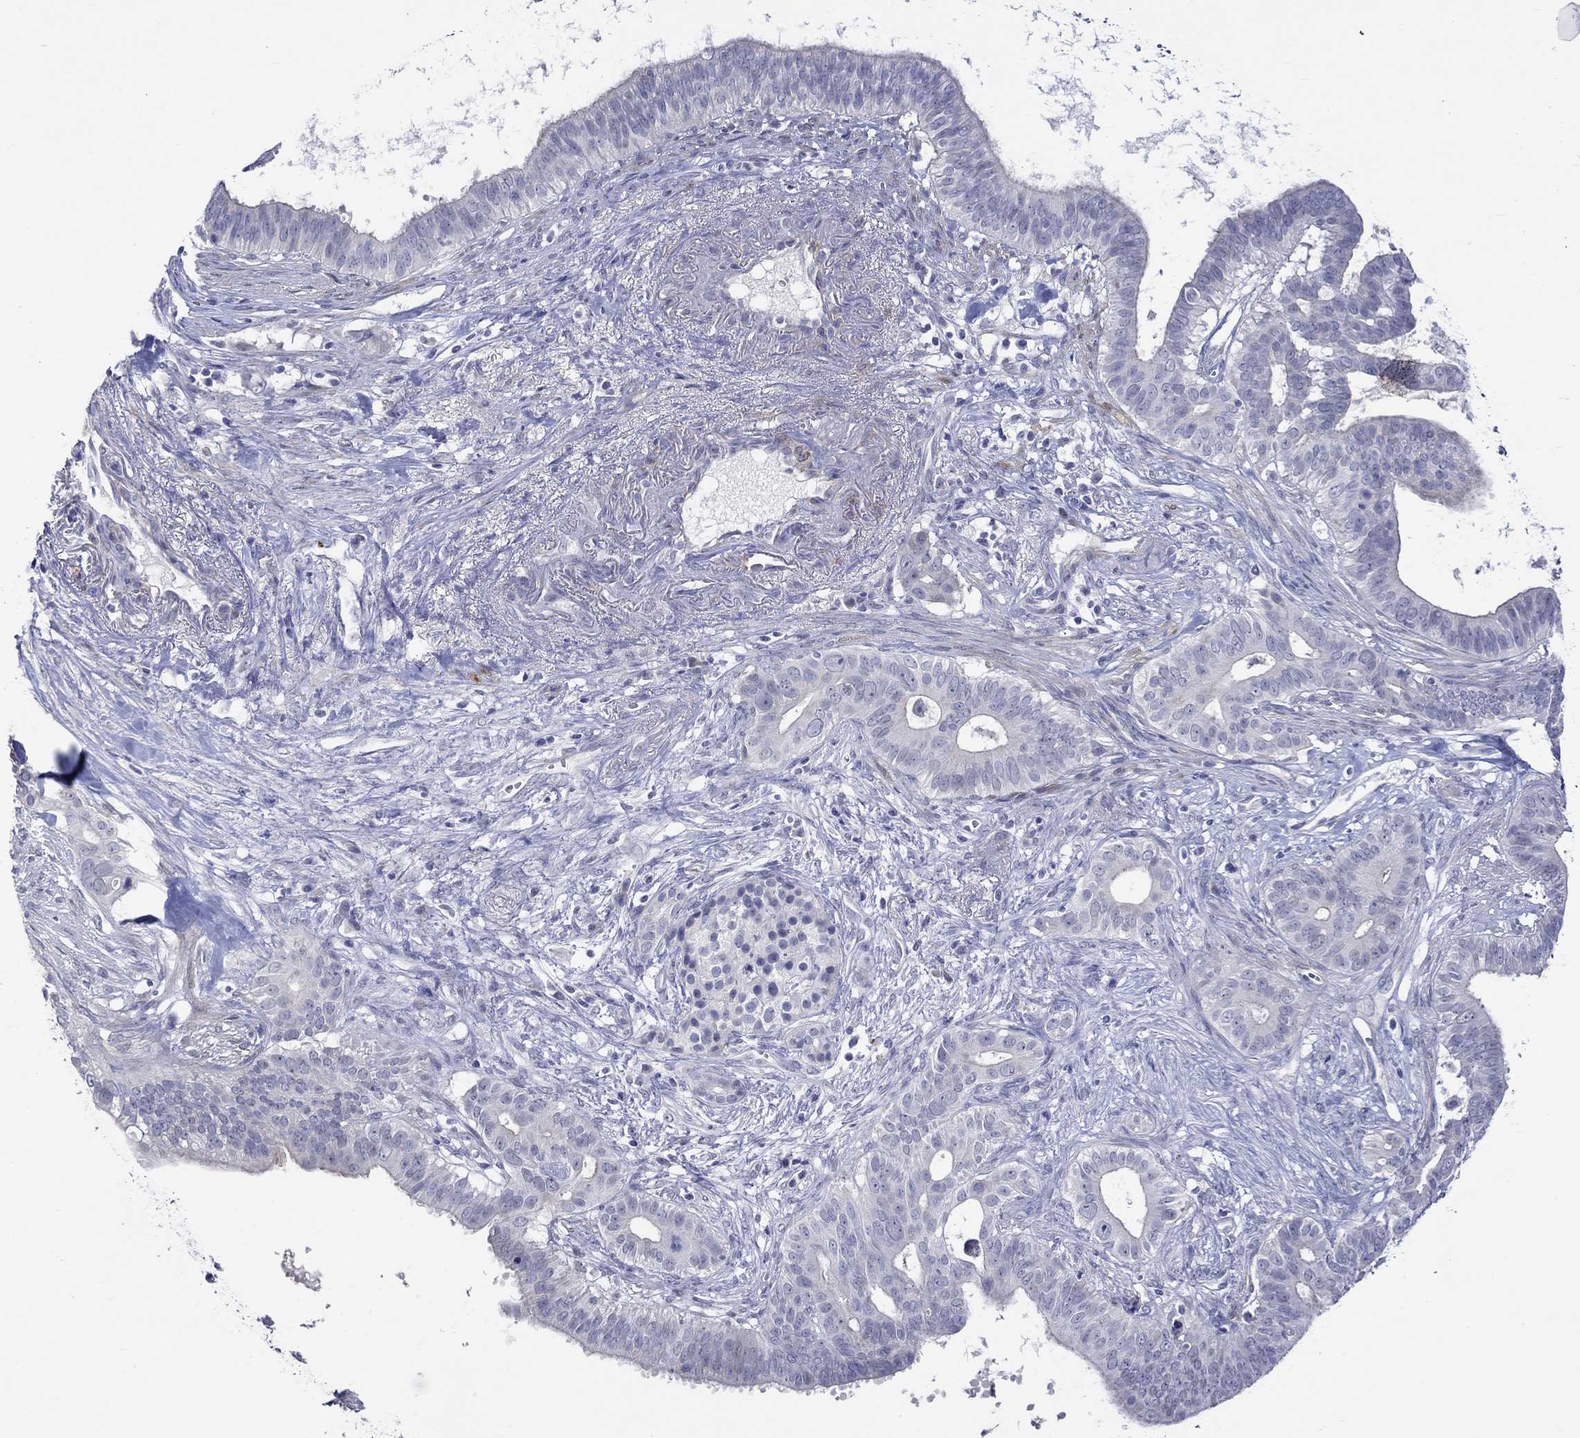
{"staining": {"intensity": "negative", "quantity": "none", "location": "none"}, "tissue": "pancreatic cancer", "cell_type": "Tumor cells", "image_type": "cancer", "snomed": [{"axis": "morphology", "description": "Adenocarcinoma, NOS"}, {"axis": "topography", "description": "Pancreas"}], "caption": "IHC histopathology image of neoplastic tissue: human pancreatic cancer (adenocarcinoma) stained with DAB (3,3'-diaminobenzidine) demonstrates no significant protein positivity in tumor cells.", "gene": "CRYAB", "patient": {"sex": "male", "age": 61}}